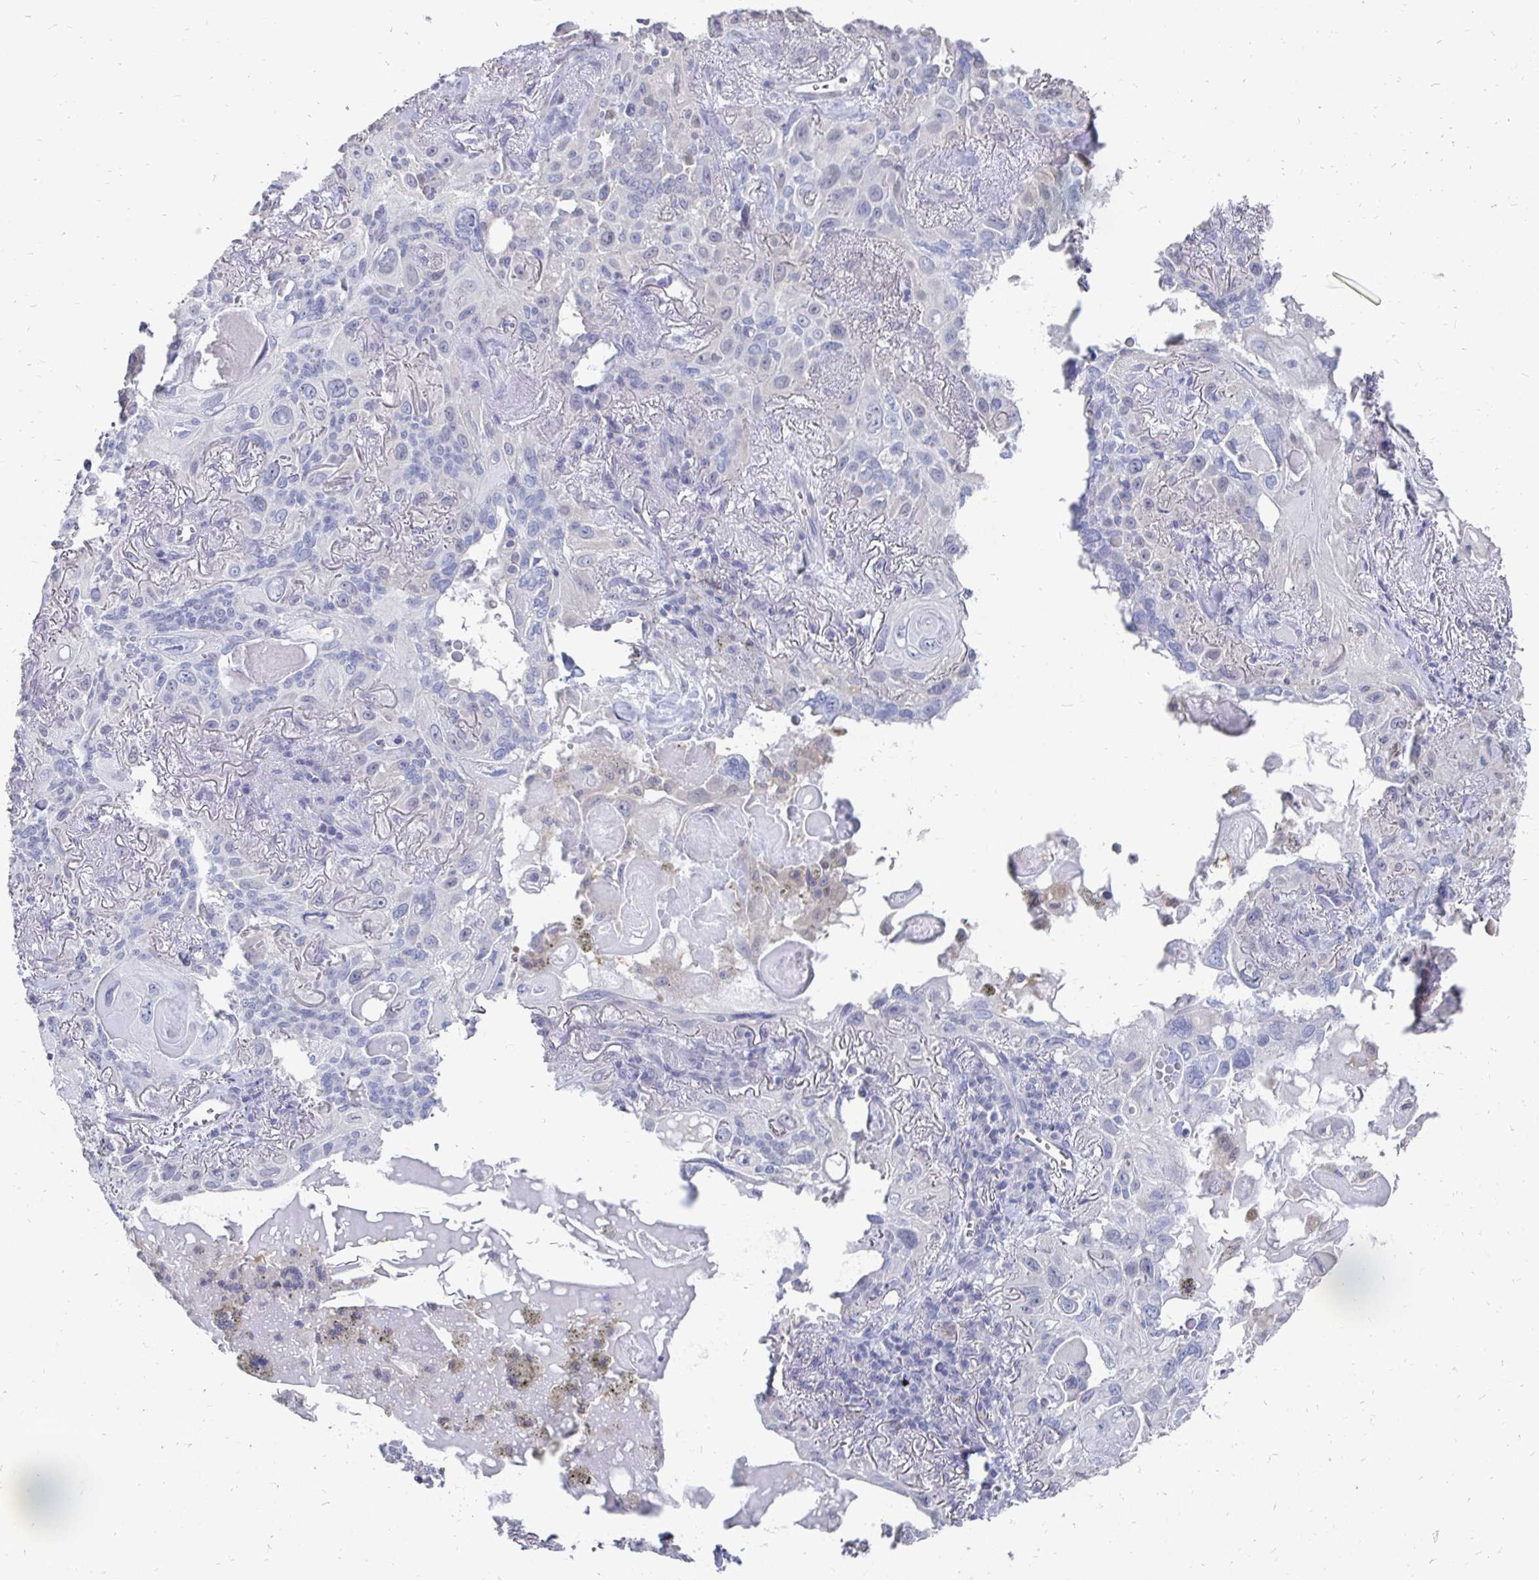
{"staining": {"intensity": "negative", "quantity": "none", "location": "none"}, "tissue": "lung cancer", "cell_type": "Tumor cells", "image_type": "cancer", "snomed": [{"axis": "morphology", "description": "Squamous cell carcinoma, NOS"}, {"axis": "topography", "description": "Lung"}], "caption": "The IHC micrograph has no significant positivity in tumor cells of lung cancer (squamous cell carcinoma) tissue.", "gene": "SYCP3", "patient": {"sex": "male", "age": 79}}